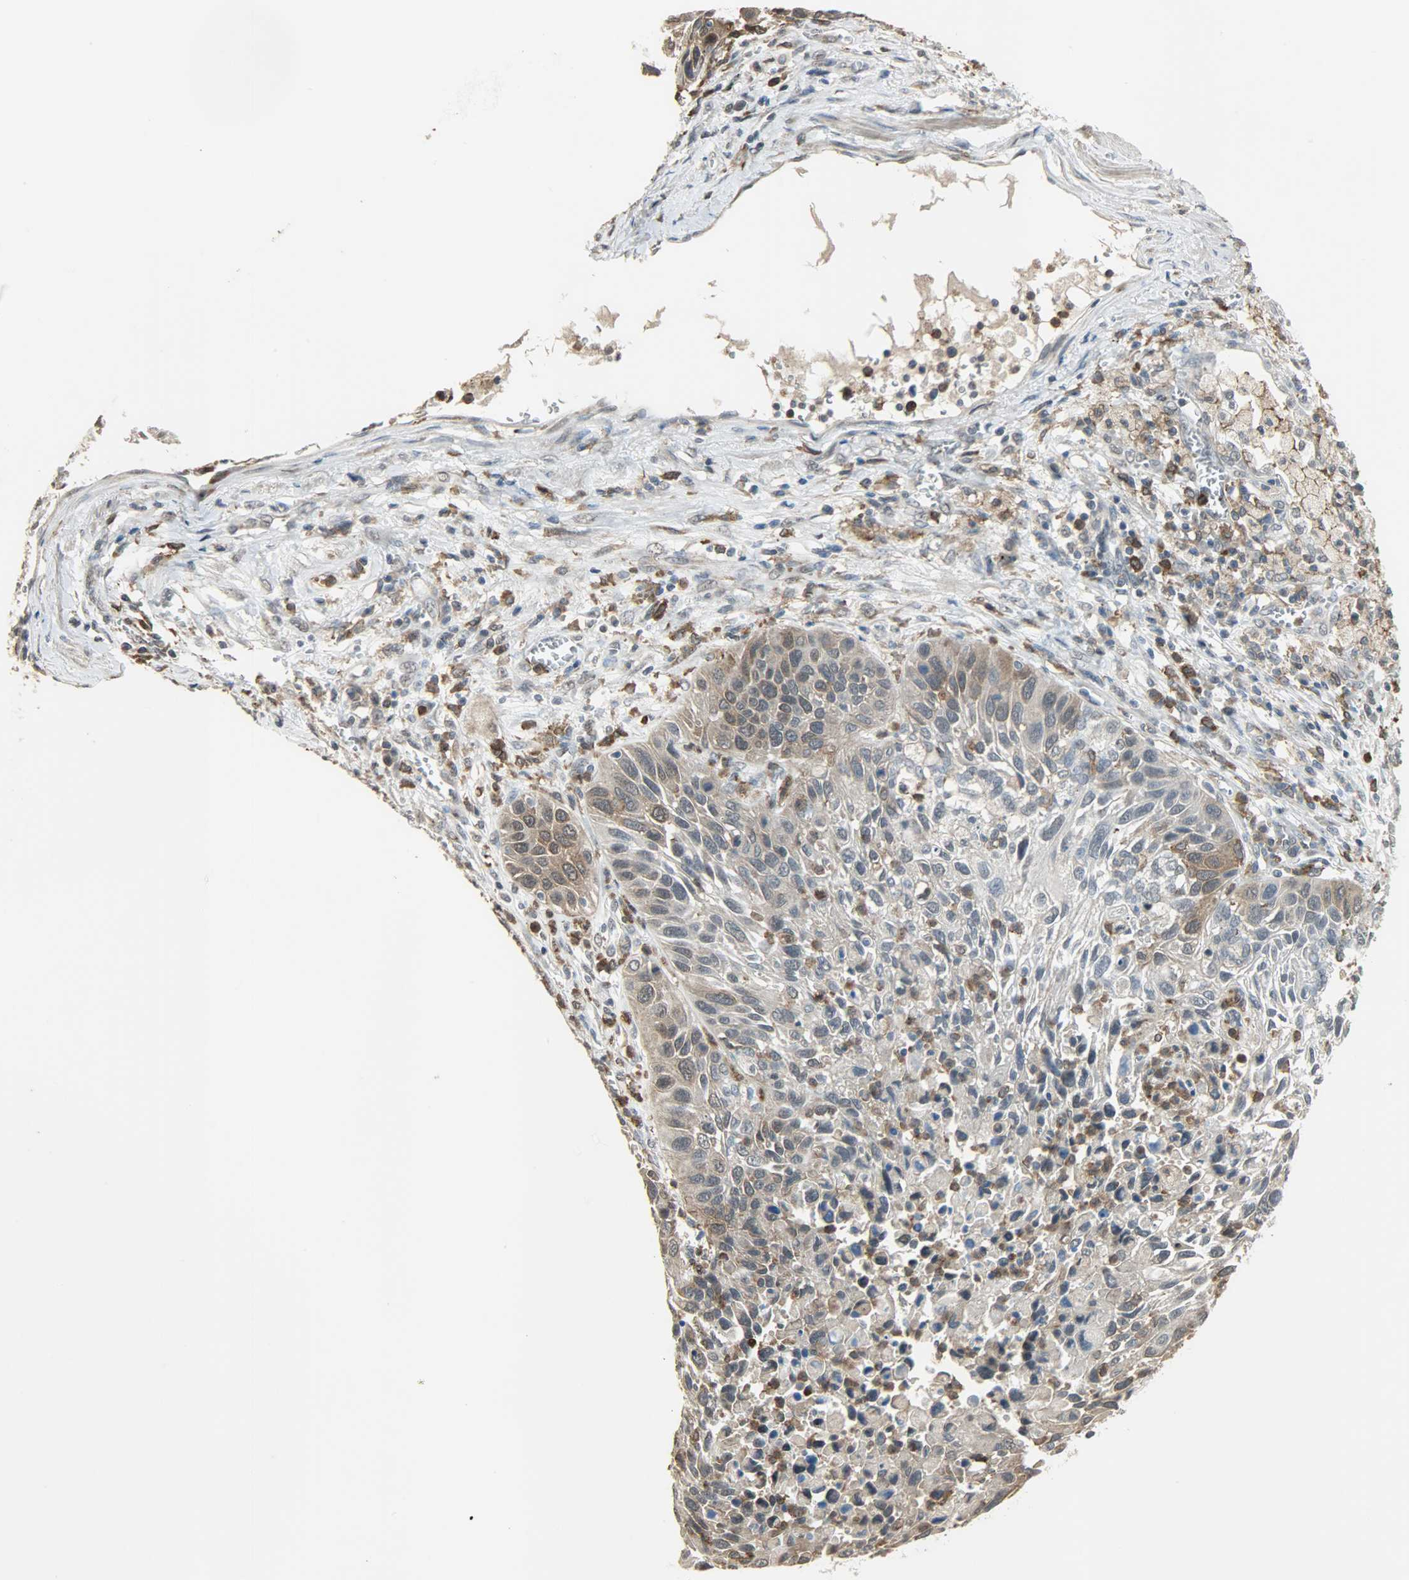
{"staining": {"intensity": "weak", "quantity": "<25%", "location": "cytoplasmic/membranous"}, "tissue": "lung cancer", "cell_type": "Tumor cells", "image_type": "cancer", "snomed": [{"axis": "morphology", "description": "Squamous cell carcinoma, NOS"}, {"axis": "topography", "description": "Lung"}], "caption": "Human lung squamous cell carcinoma stained for a protein using immunohistochemistry exhibits no expression in tumor cells.", "gene": "SKAP2", "patient": {"sex": "female", "age": 76}}